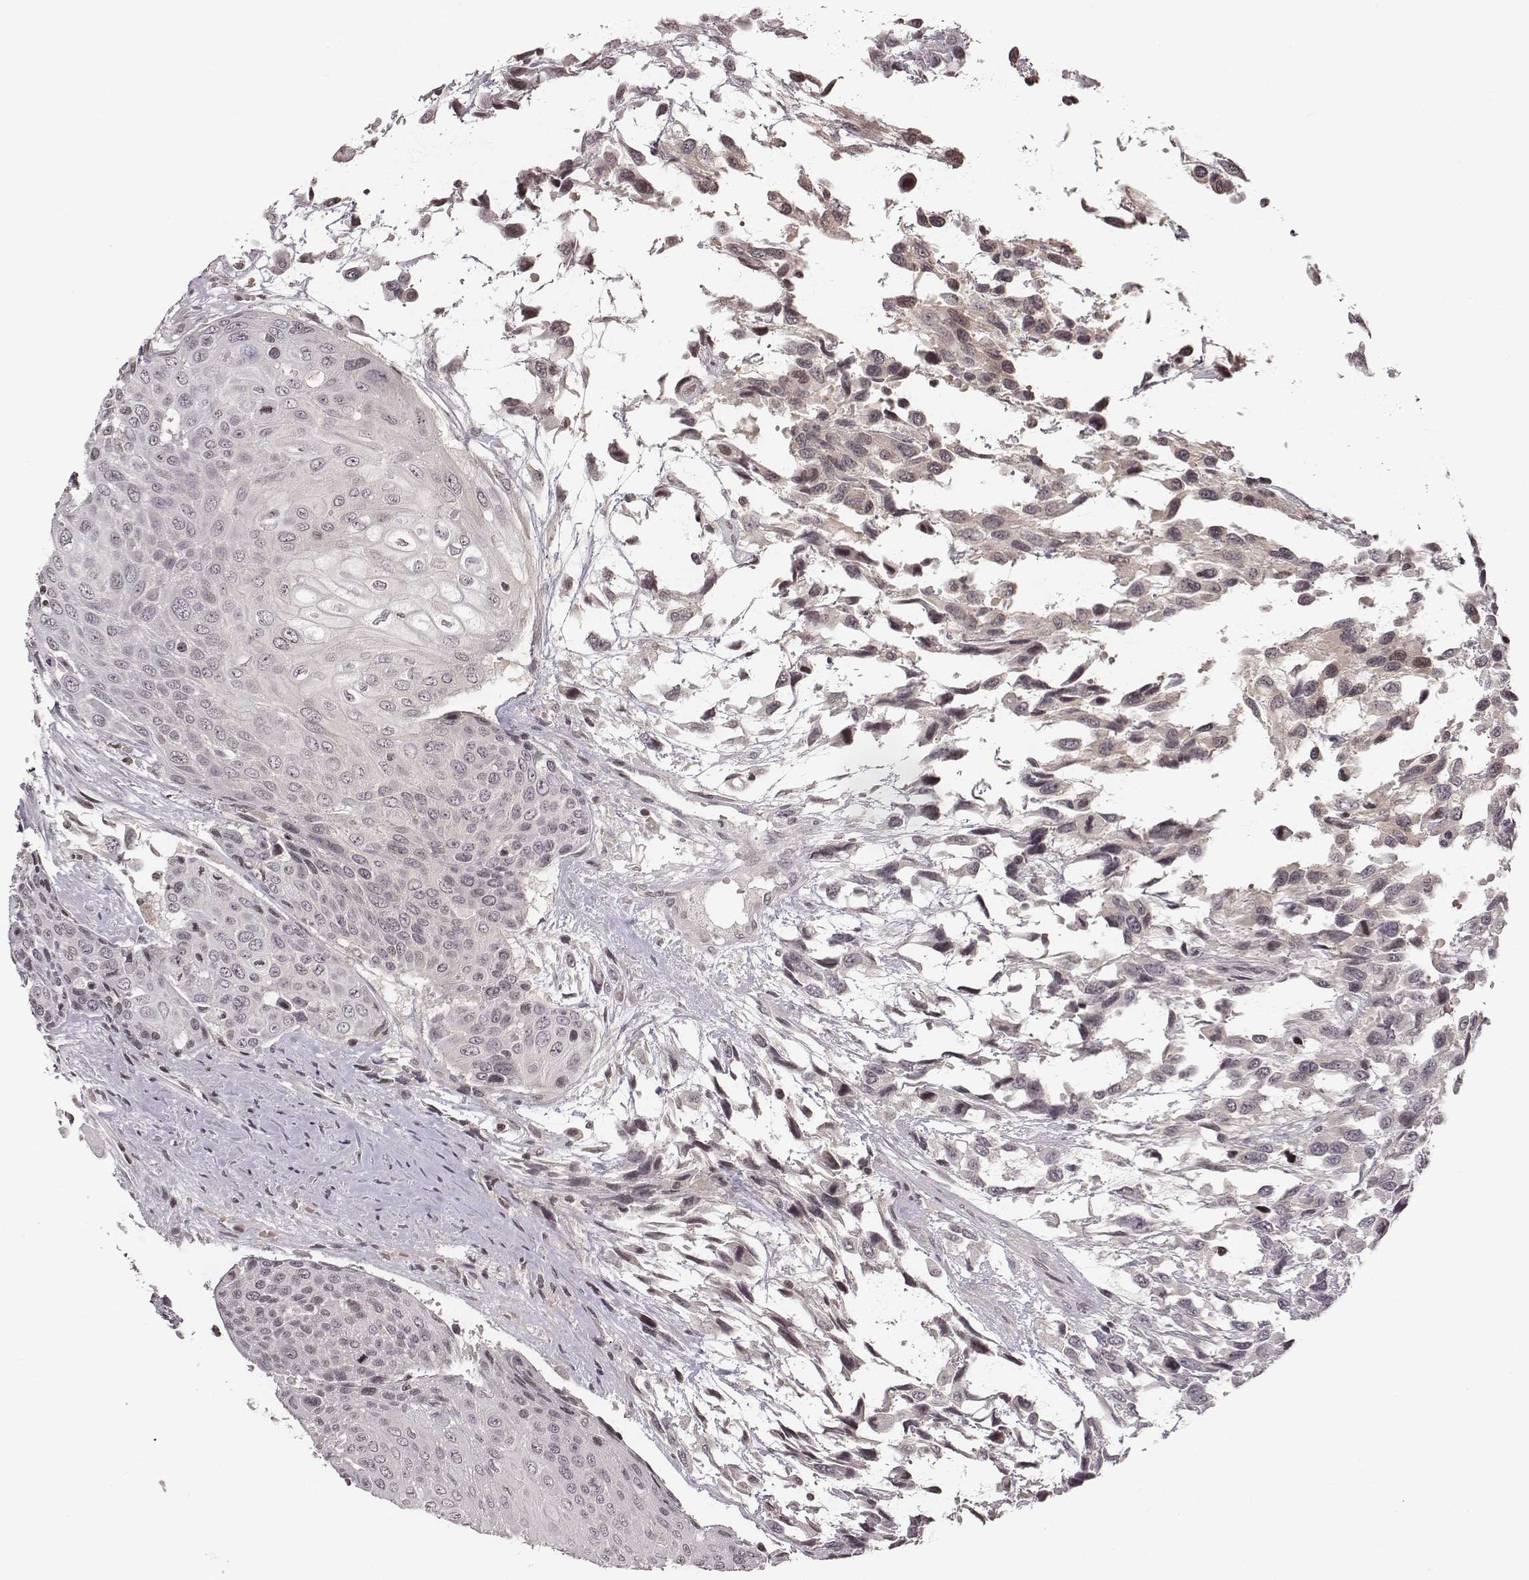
{"staining": {"intensity": "negative", "quantity": "none", "location": "none"}, "tissue": "urothelial cancer", "cell_type": "Tumor cells", "image_type": "cancer", "snomed": [{"axis": "morphology", "description": "Urothelial carcinoma, High grade"}, {"axis": "topography", "description": "Urinary bladder"}], "caption": "There is no significant staining in tumor cells of urothelial cancer. (DAB IHC, high magnification).", "gene": "GRM4", "patient": {"sex": "female", "age": 70}}